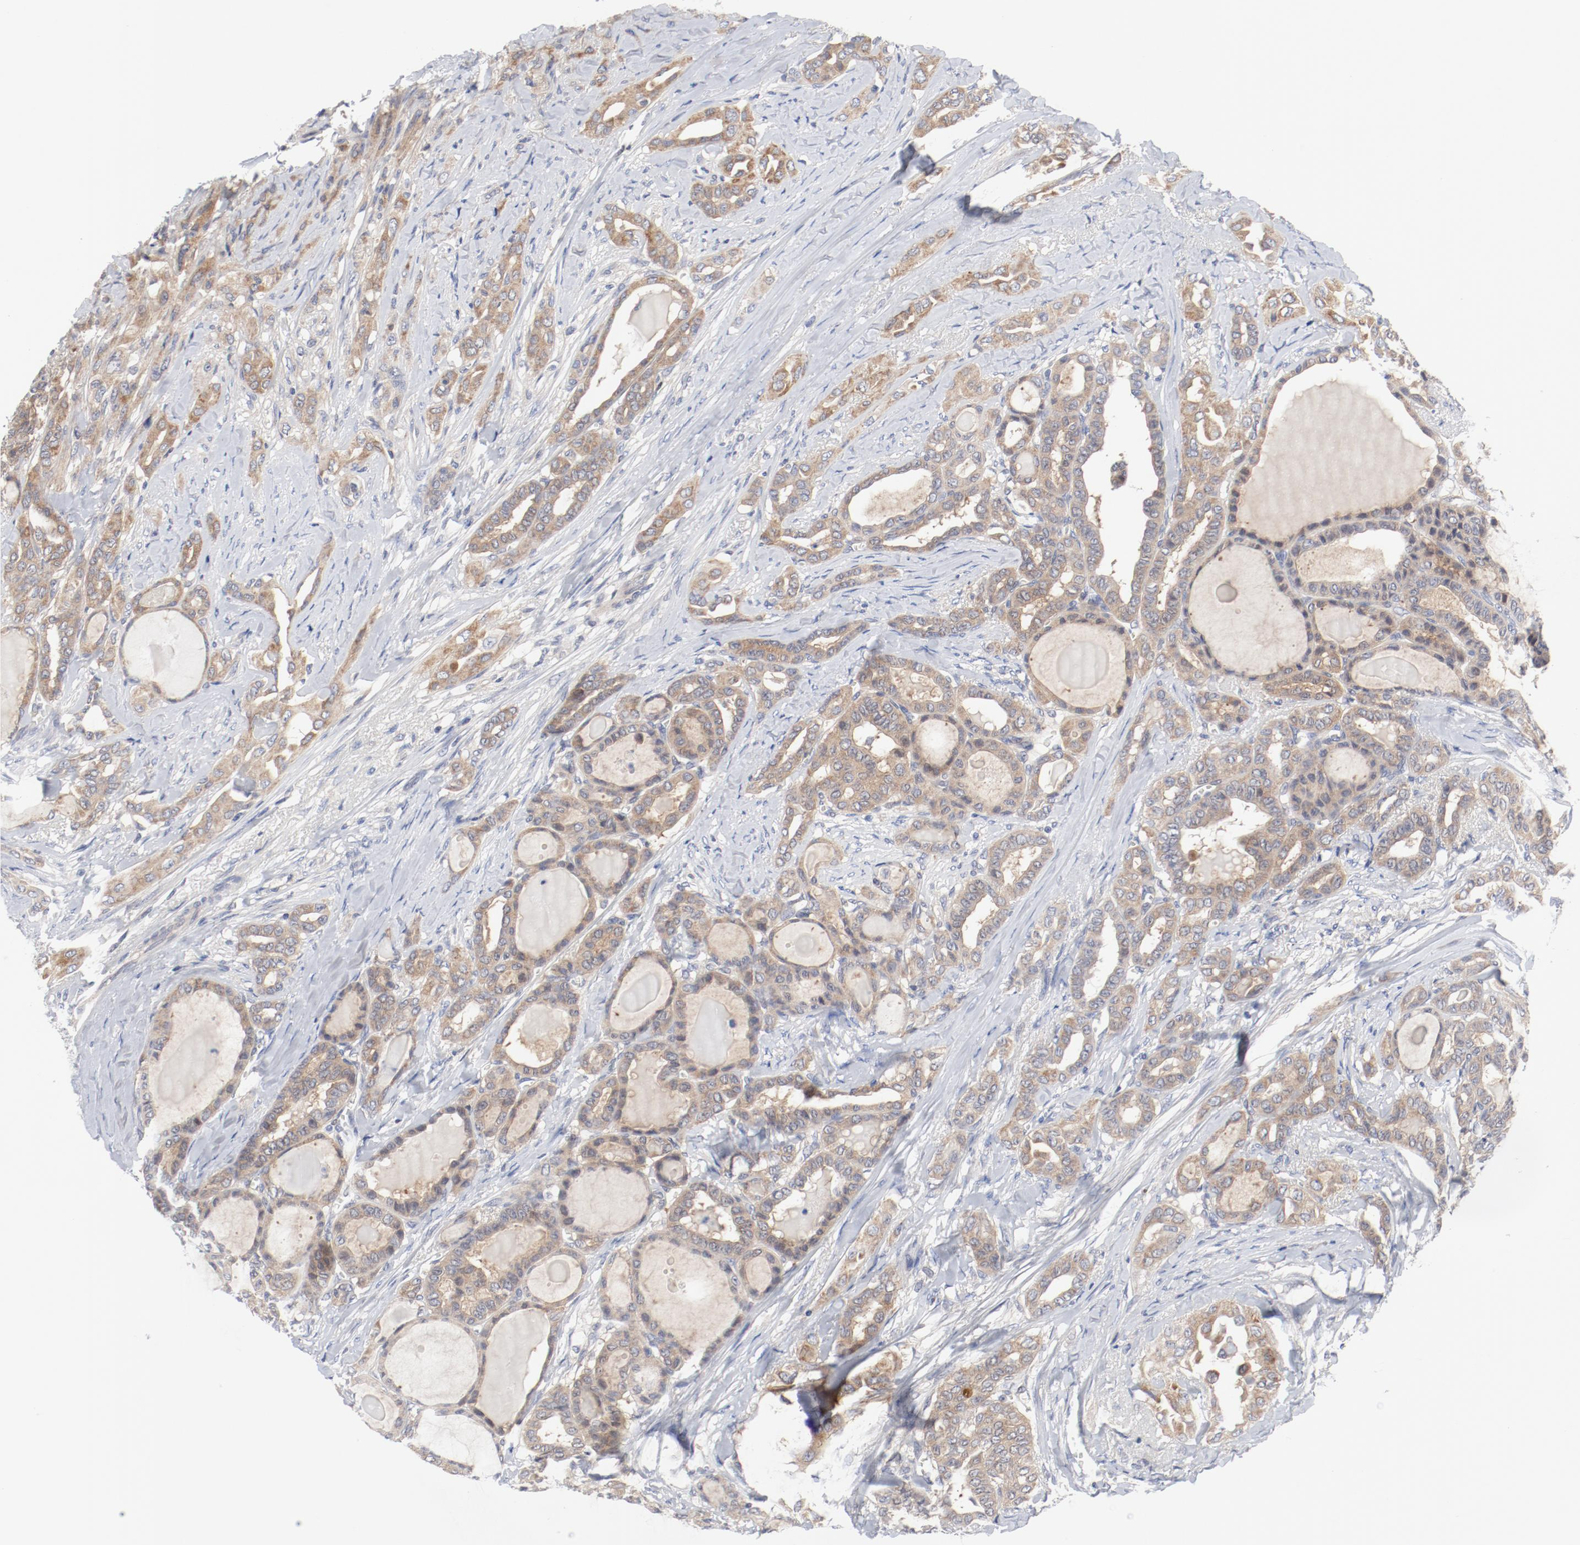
{"staining": {"intensity": "moderate", "quantity": ">75%", "location": "cytoplasmic/membranous"}, "tissue": "thyroid cancer", "cell_type": "Tumor cells", "image_type": "cancer", "snomed": [{"axis": "morphology", "description": "Carcinoma, NOS"}, {"axis": "topography", "description": "Thyroid gland"}], "caption": "Moderate cytoplasmic/membranous protein staining is appreciated in approximately >75% of tumor cells in thyroid cancer.", "gene": "BAD", "patient": {"sex": "female", "age": 91}}